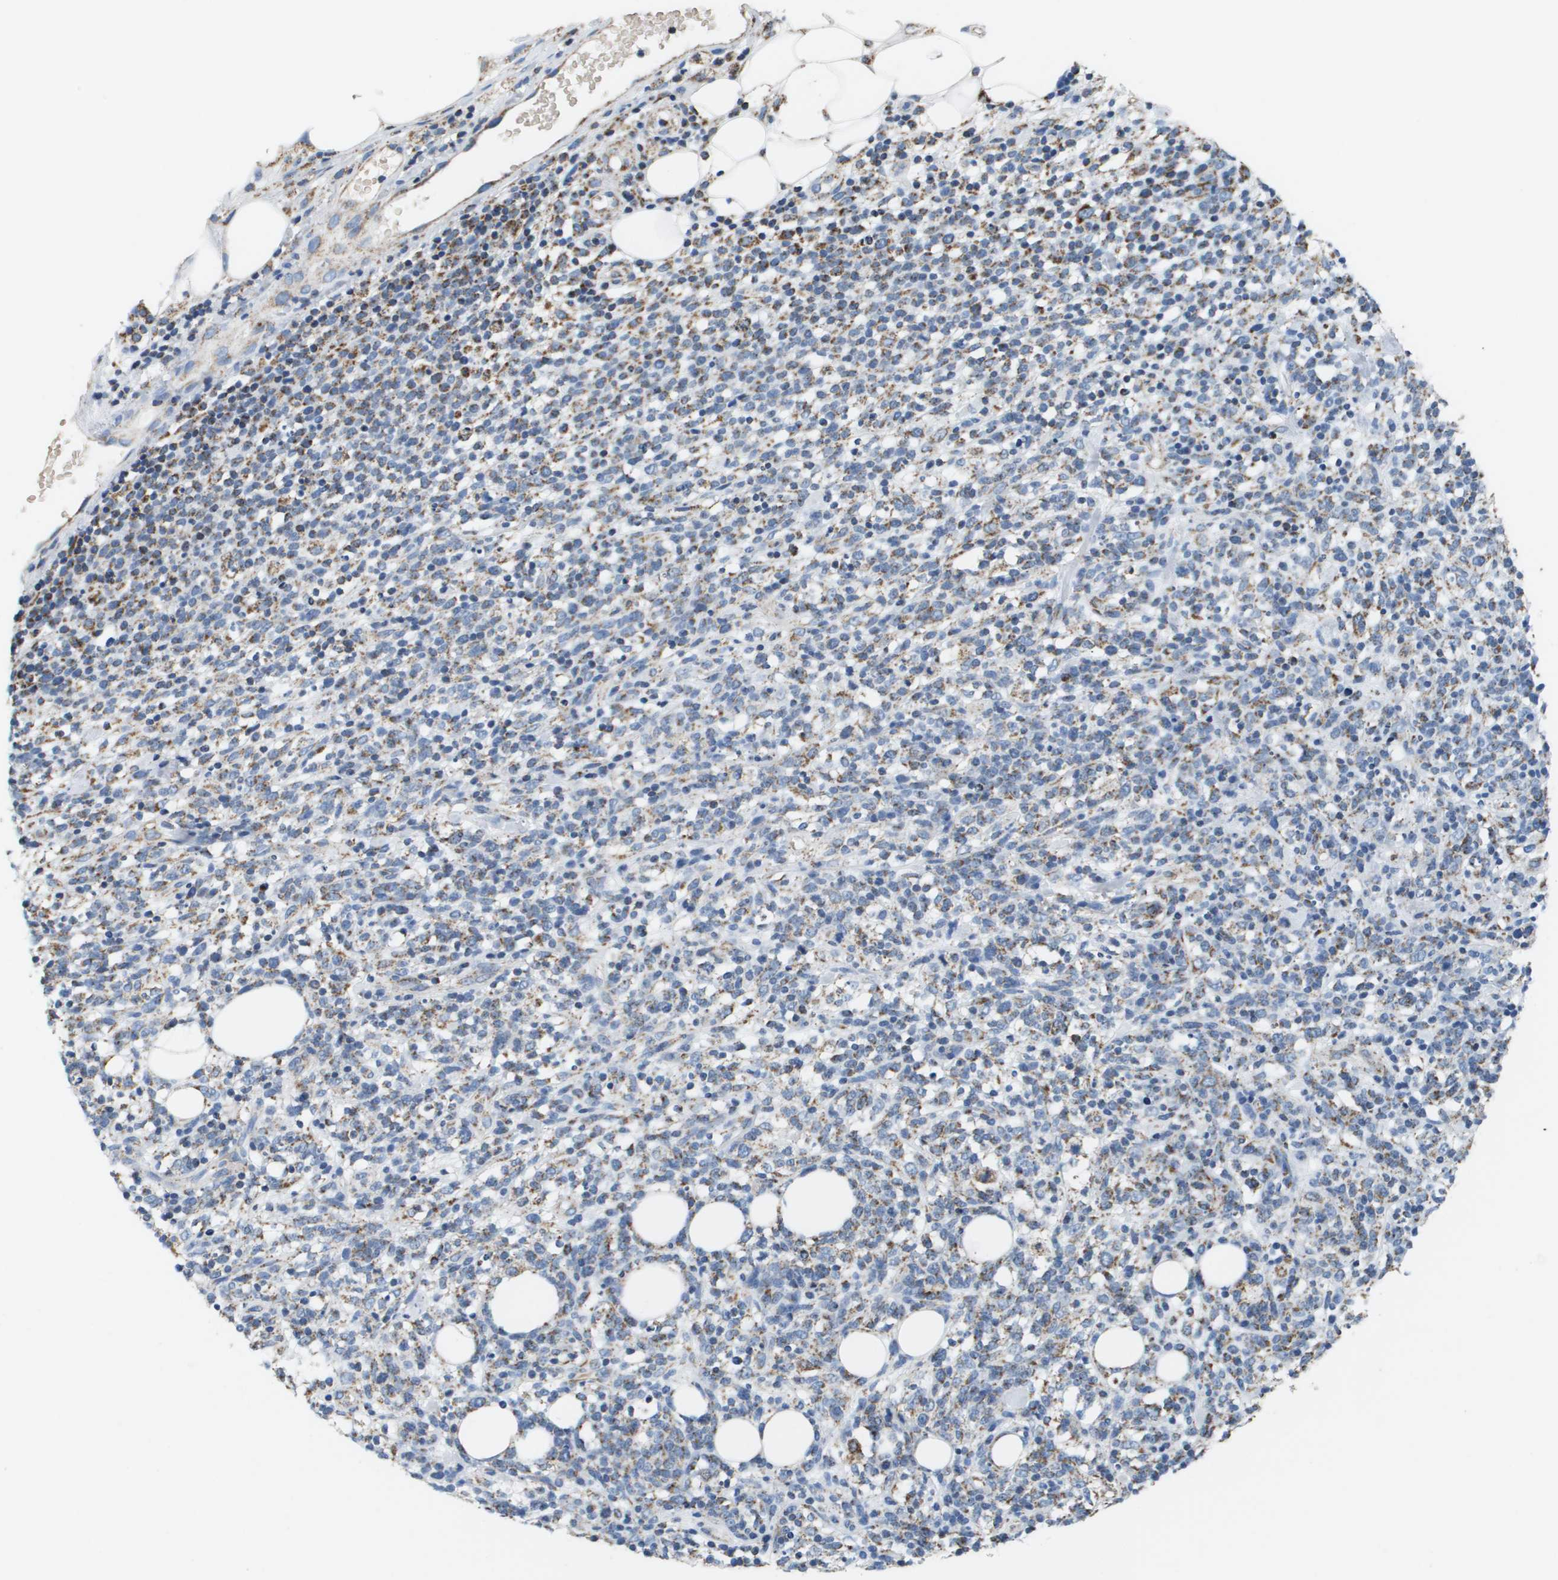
{"staining": {"intensity": "moderate", "quantity": ">75%", "location": "cytoplasmic/membranous"}, "tissue": "lymphoma", "cell_type": "Tumor cells", "image_type": "cancer", "snomed": [{"axis": "morphology", "description": "Malignant lymphoma, non-Hodgkin's type, High grade"}, {"axis": "topography", "description": "Lymph node"}], "caption": "Immunohistochemistry staining of high-grade malignant lymphoma, non-Hodgkin's type, which exhibits medium levels of moderate cytoplasmic/membranous expression in about >75% of tumor cells indicating moderate cytoplasmic/membranous protein positivity. The staining was performed using DAB (brown) for protein detection and nuclei were counterstained in hematoxylin (blue).", "gene": "ATP5F1B", "patient": {"sex": "female", "age": 73}}